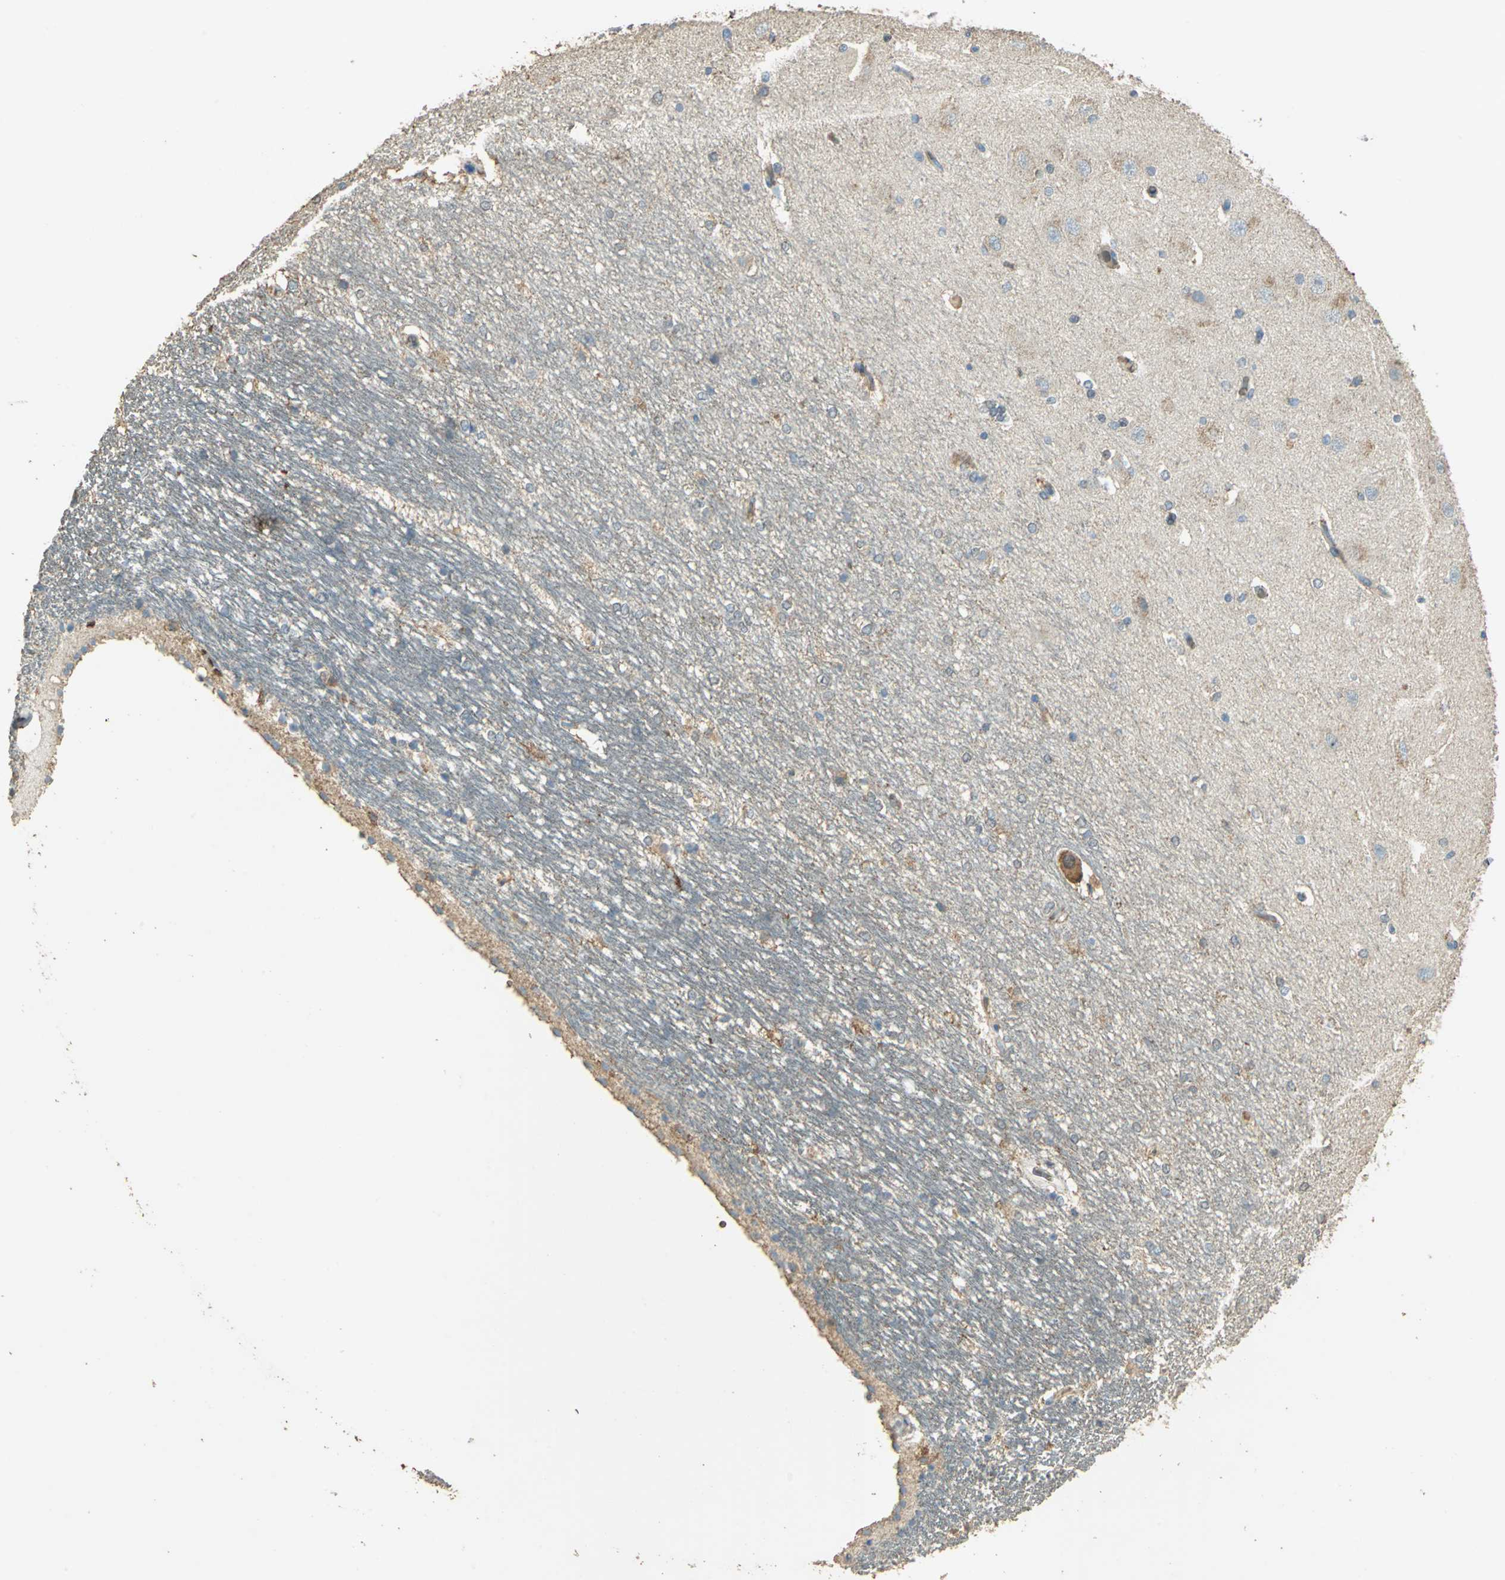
{"staining": {"intensity": "moderate", "quantity": "25%-75%", "location": "cytoplasmic/membranous"}, "tissue": "hippocampus", "cell_type": "Glial cells", "image_type": "normal", "snomed": [{"axis": "morphology", "description": "Normal tissue, NOS"}, {"axis": "topography", "description": "Hippocampus"}], "caption": "Glial cells show medium levels of moderate cytoplasmic/membranous staining in about 25%-75% of cells in normal human hippocampus.", "gene": "TRAPPC2", "patient": {"sex": "female", "age": 19}}